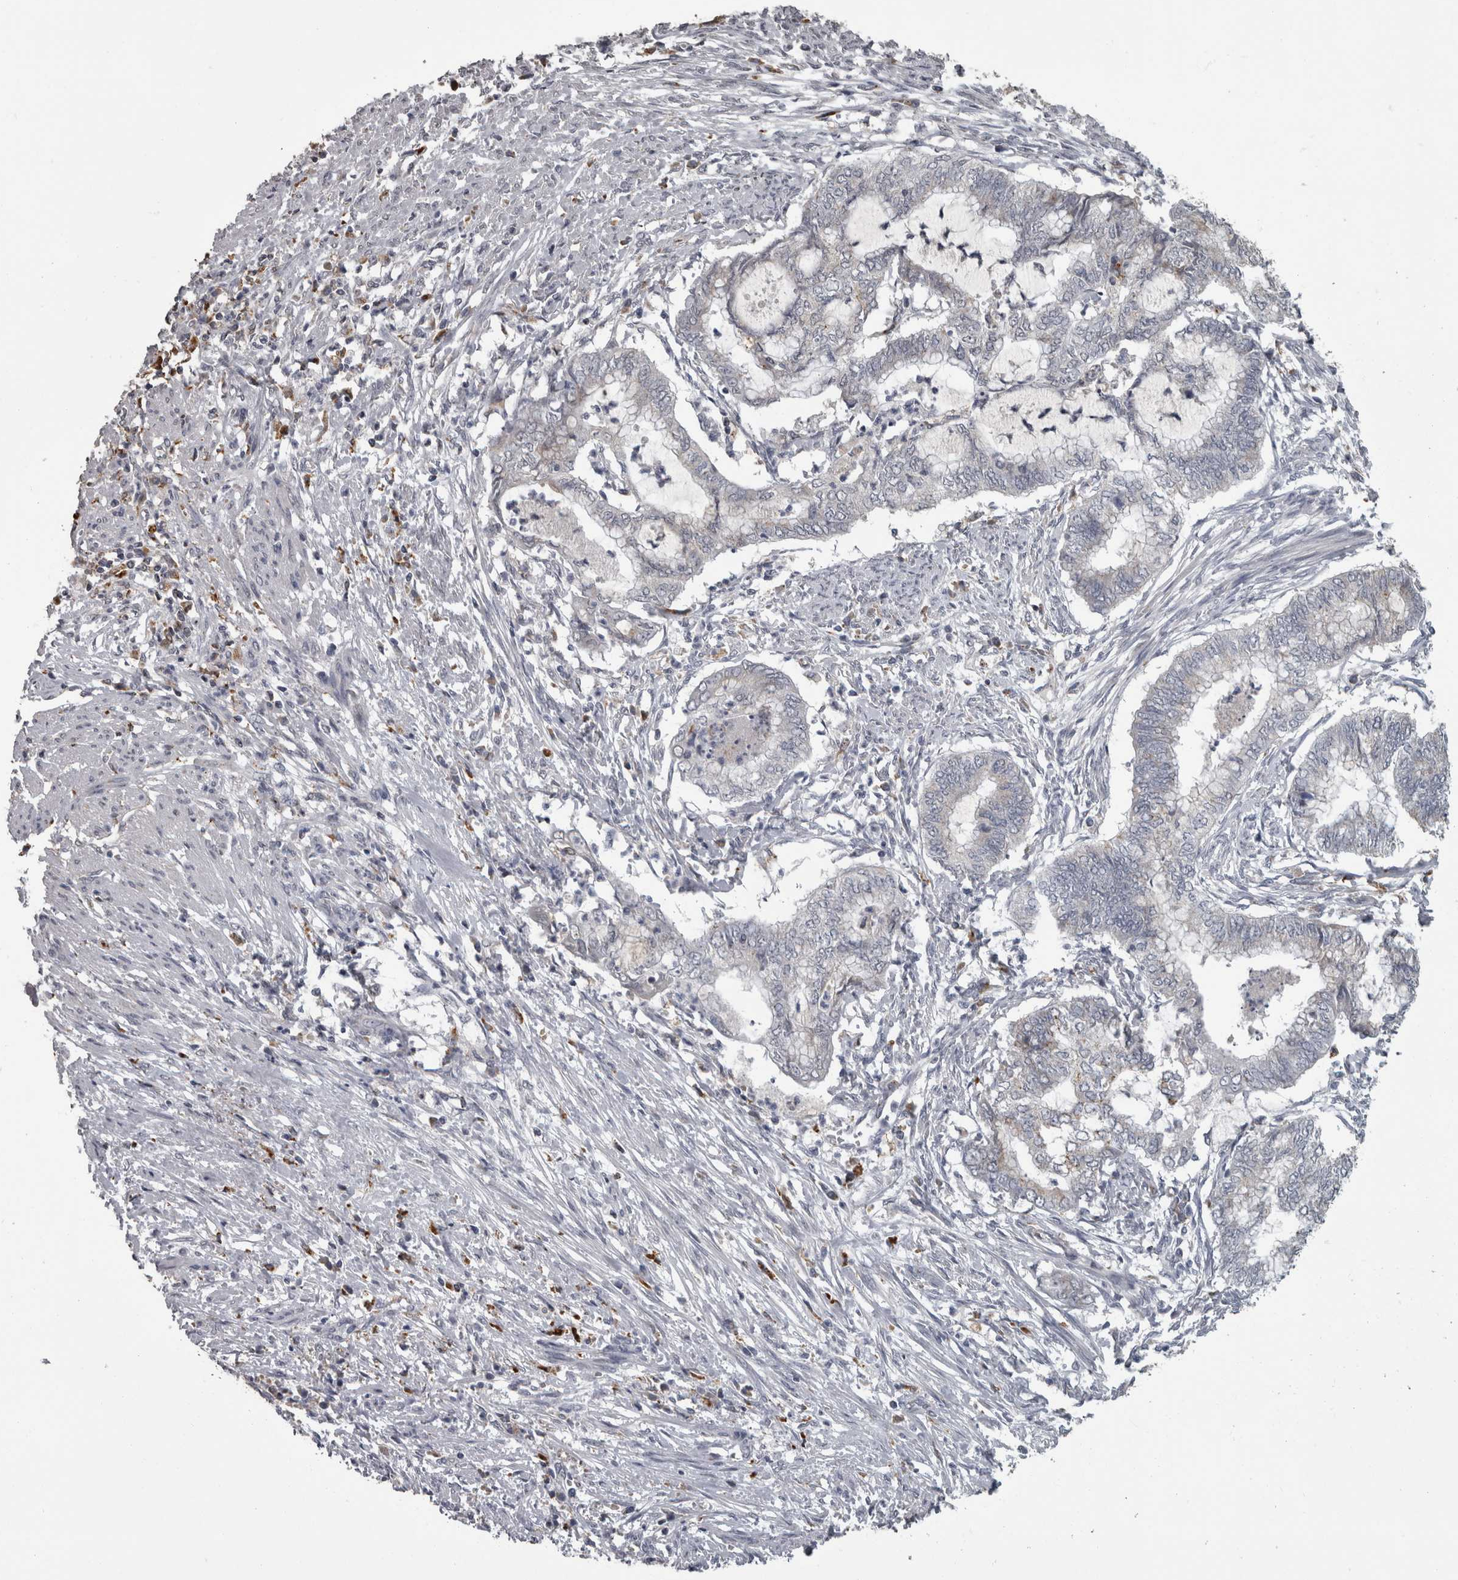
{"staining": {"intensity": "negative", "quantity": "none", "location": "none"}, "tissue": "endometrial cancer", "cell_type": "Tumor cells", "image_type": "cancer", "snomed": [{"axis": "morphology", "description": "Necrosis, NOS"}, {"axis": "morphology", "description": "Adenocarcinoma, NOS"}, {"axis": "topography", "description": "Endometrium"}], "caption": "Tumor cells are negative for protein expression in human adenocarcinoma (endometrial).", "gene": "NAAA", "patient": {"sex": "female", "age": 79}}